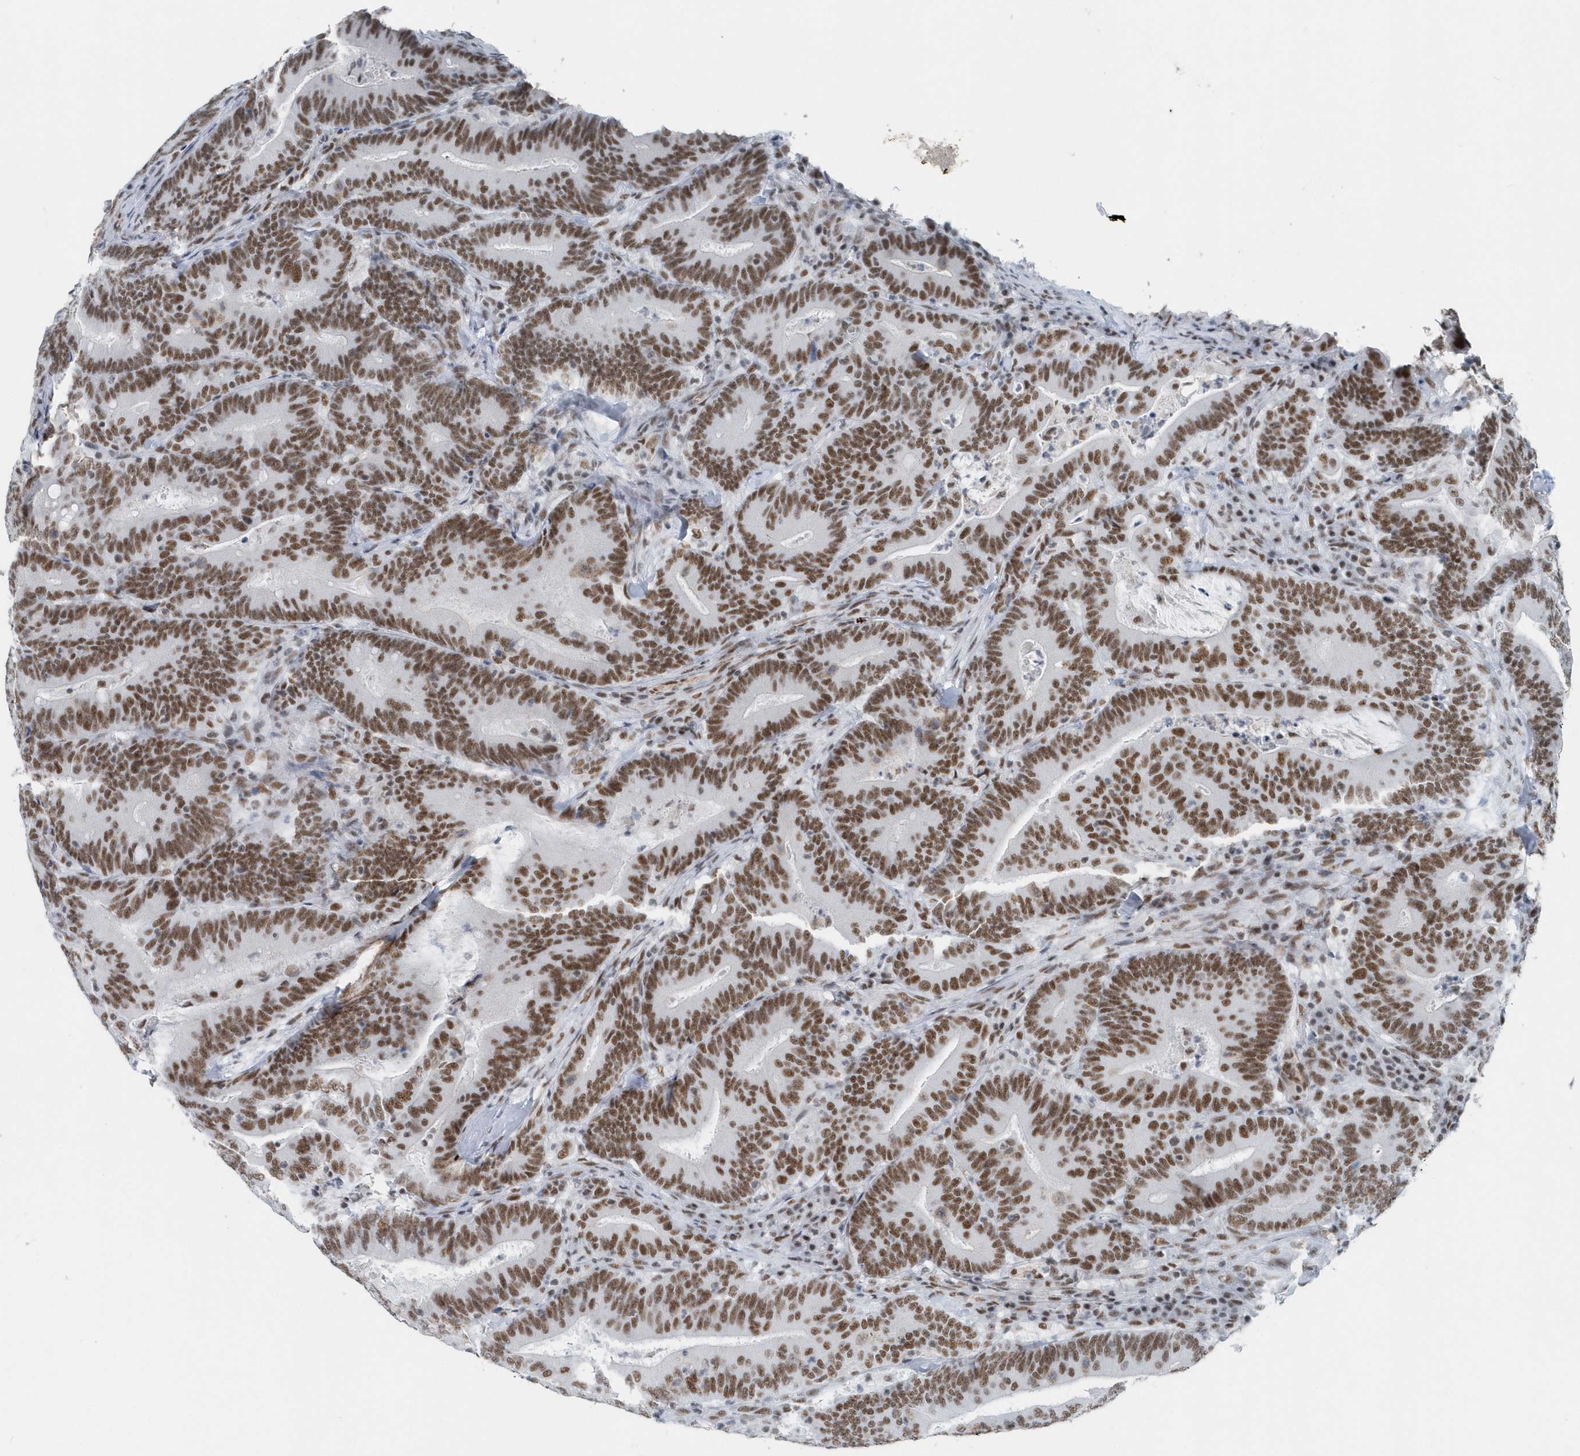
{"staining": {"intensity": "strong", "quantity": ">75%", "location": "nuclear"}, "tissue": "colorectal cancer", "cell_type": "Tumor cells", "image_type": "cancer", "snomed": [{"axis": "morphology", "description": "Adenocarcinoma, NOS"}, {"axis": "topography", "description": "Colon"}], "caption": "Strong nuclear staining for a protein is identified in approximately >75% of tumor cells of colorectal adenocarcinoma using immunohistochemistry (IHC).", "gene": "FIP1L1", "patient": {"sex": "female", "age": 66}}